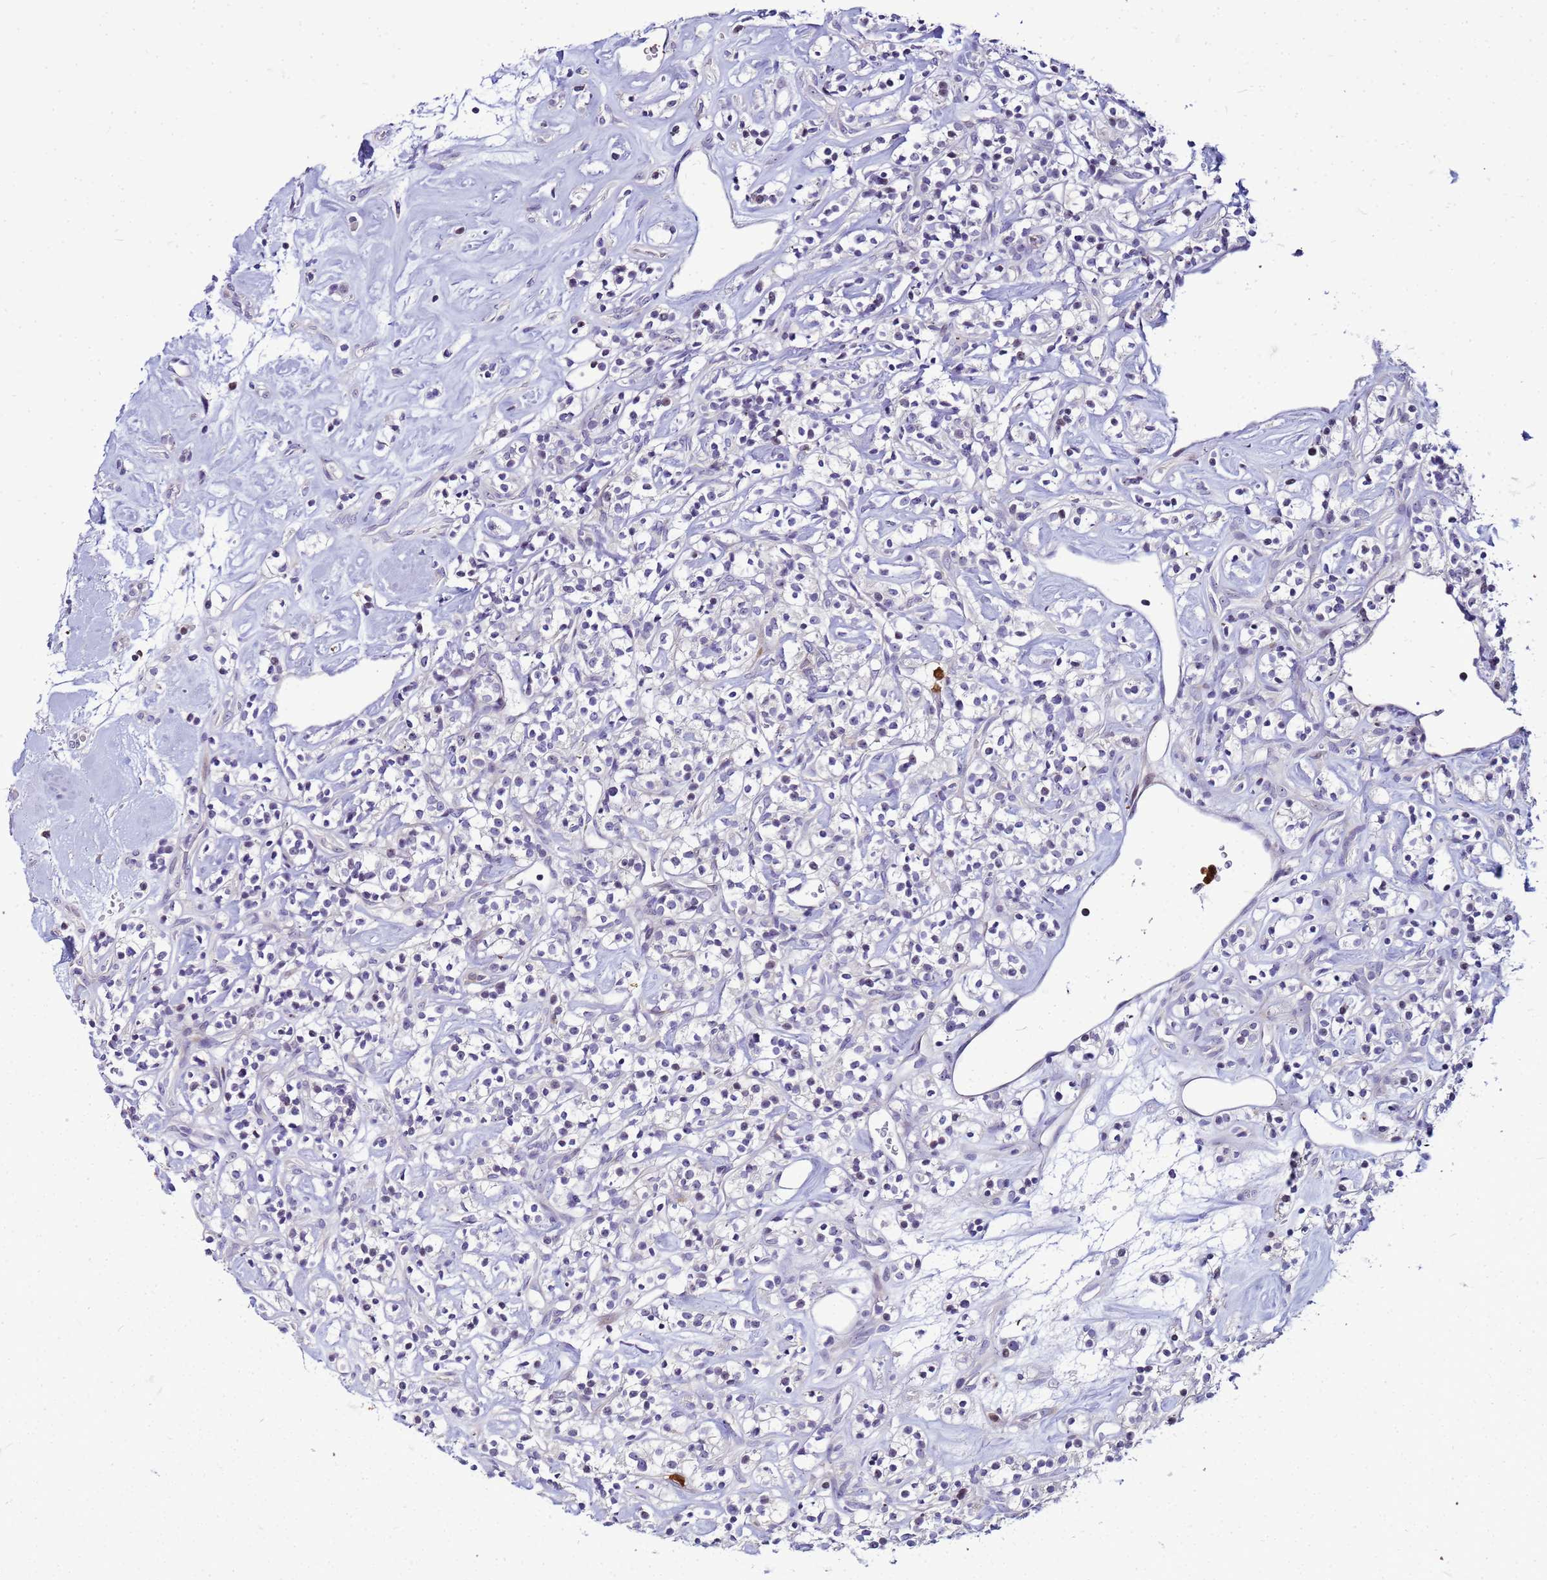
{"staining": {"intensity": "negative", "quantity": "none", "location": "none"}, "tissue": "renal cancer", "cell_type": "Tumor cells", "image_type": "cancer", "snomed": [{"axis": "morphology", "description": "Adenocarcinoma, NOS"}, {"axis": "topography", "description": "Kidney"}], "caption": "Immunohistochemistry of renal adenocarcinoma reveals no positivity in tumor cells. The staining is performed using DAB (3,3'-diaminobenzidine) brown chromogen with nuclei counter-stained in using hematoxylin.", "gene": "VPS4B", "patient": {"sex": "male", "age": 77}}